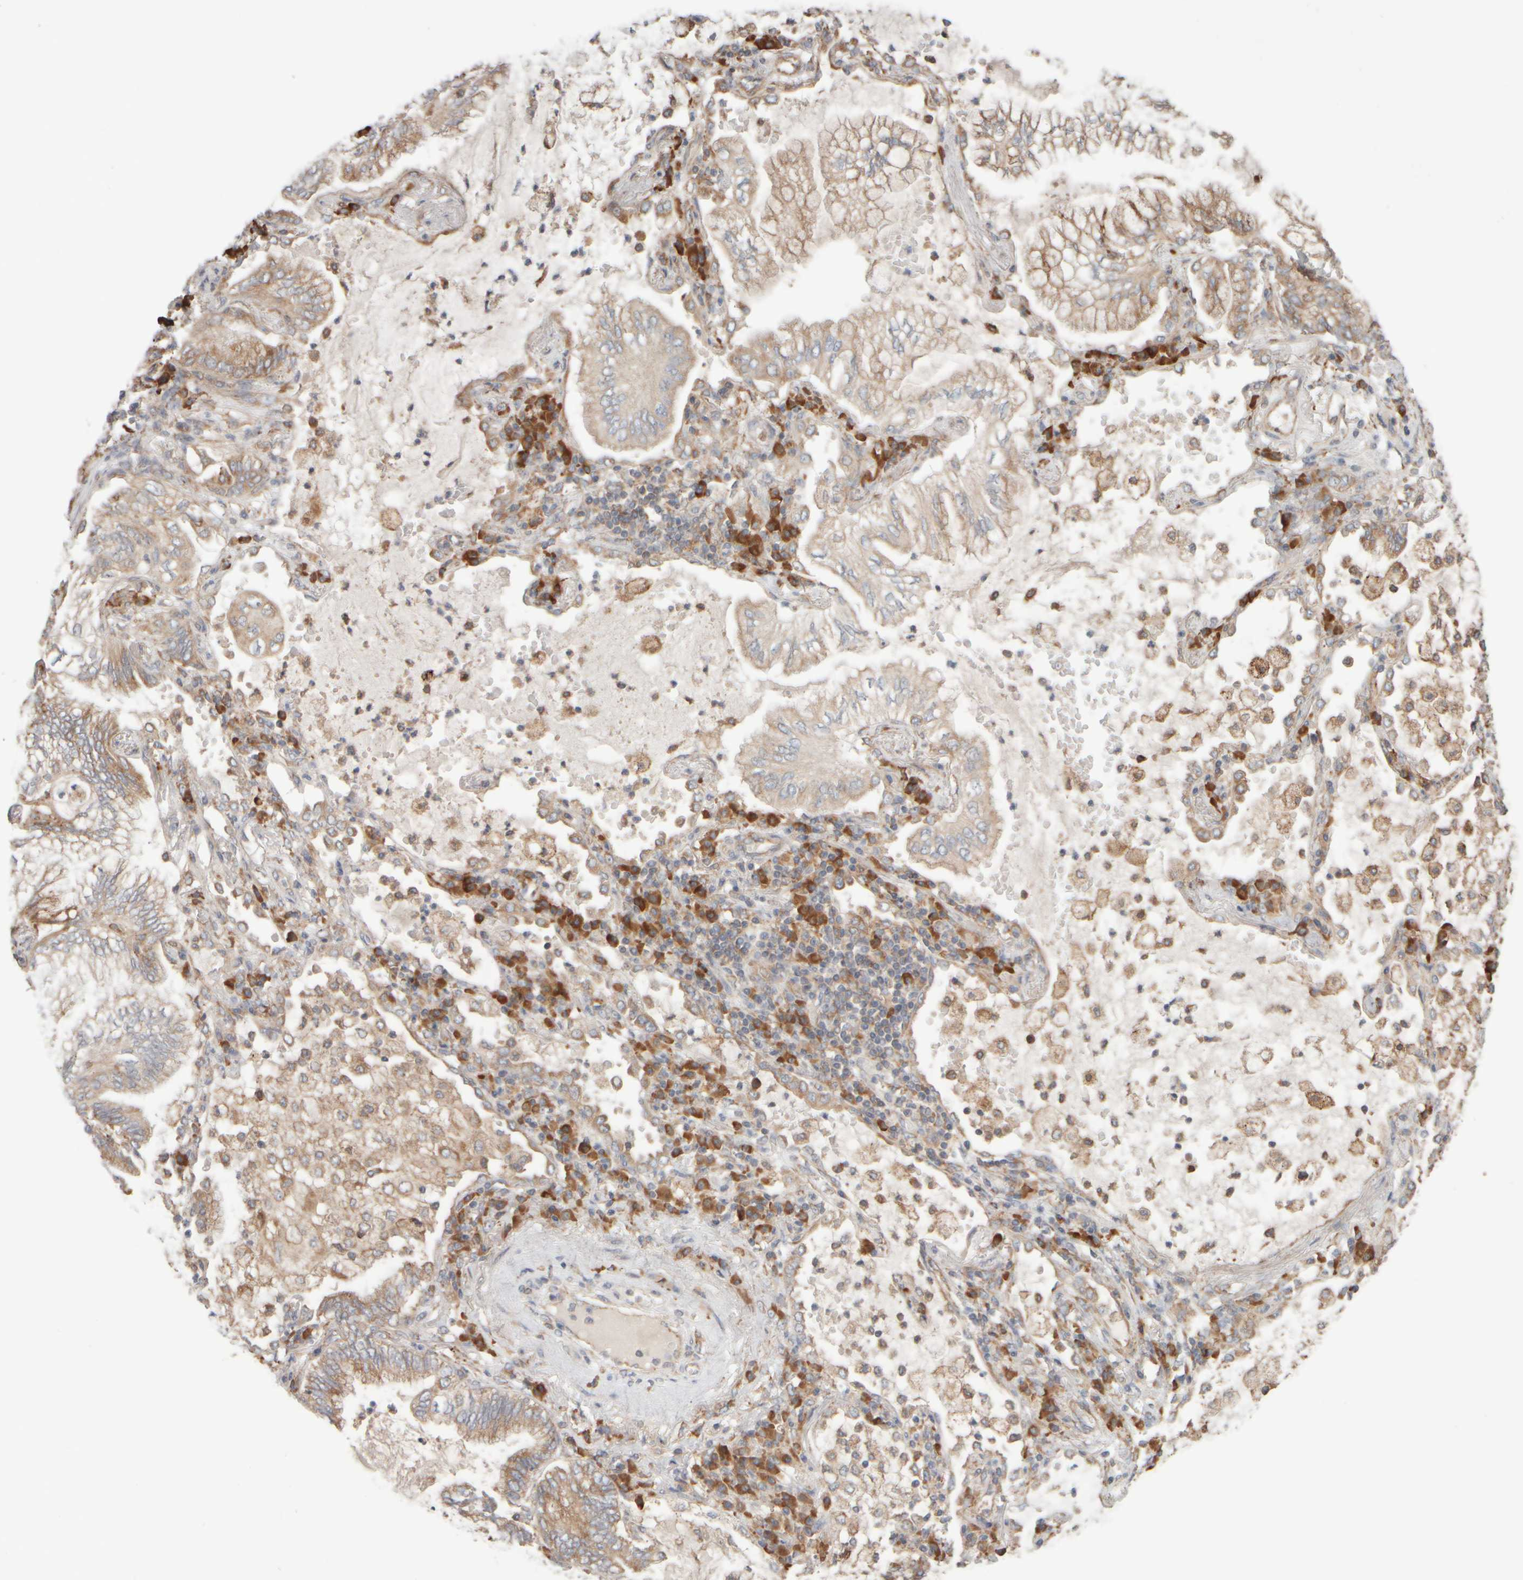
{"staining": {"intensity": "moderate", "quantity": ">75%", "location": "cytoplasmic/membranous"}, "tissue": "lung cancer", "cell_type": "Tumor cells", "image_type": "cancer", "snomed": [{"axis": "morphology", "description": "Adenocarcinoma, NOS"}, {"axis": "topography", "description": "Lung"}], "caption": "Immunohistochemistry (IHC) (DAB) staining of human lung adenocarcinoma shows moderate cytoplasmic/membranous protein positivity in about >75% of tumor cells.", "gene": "EIF2B3", "patient": {"sex": "female", "age": 70}}